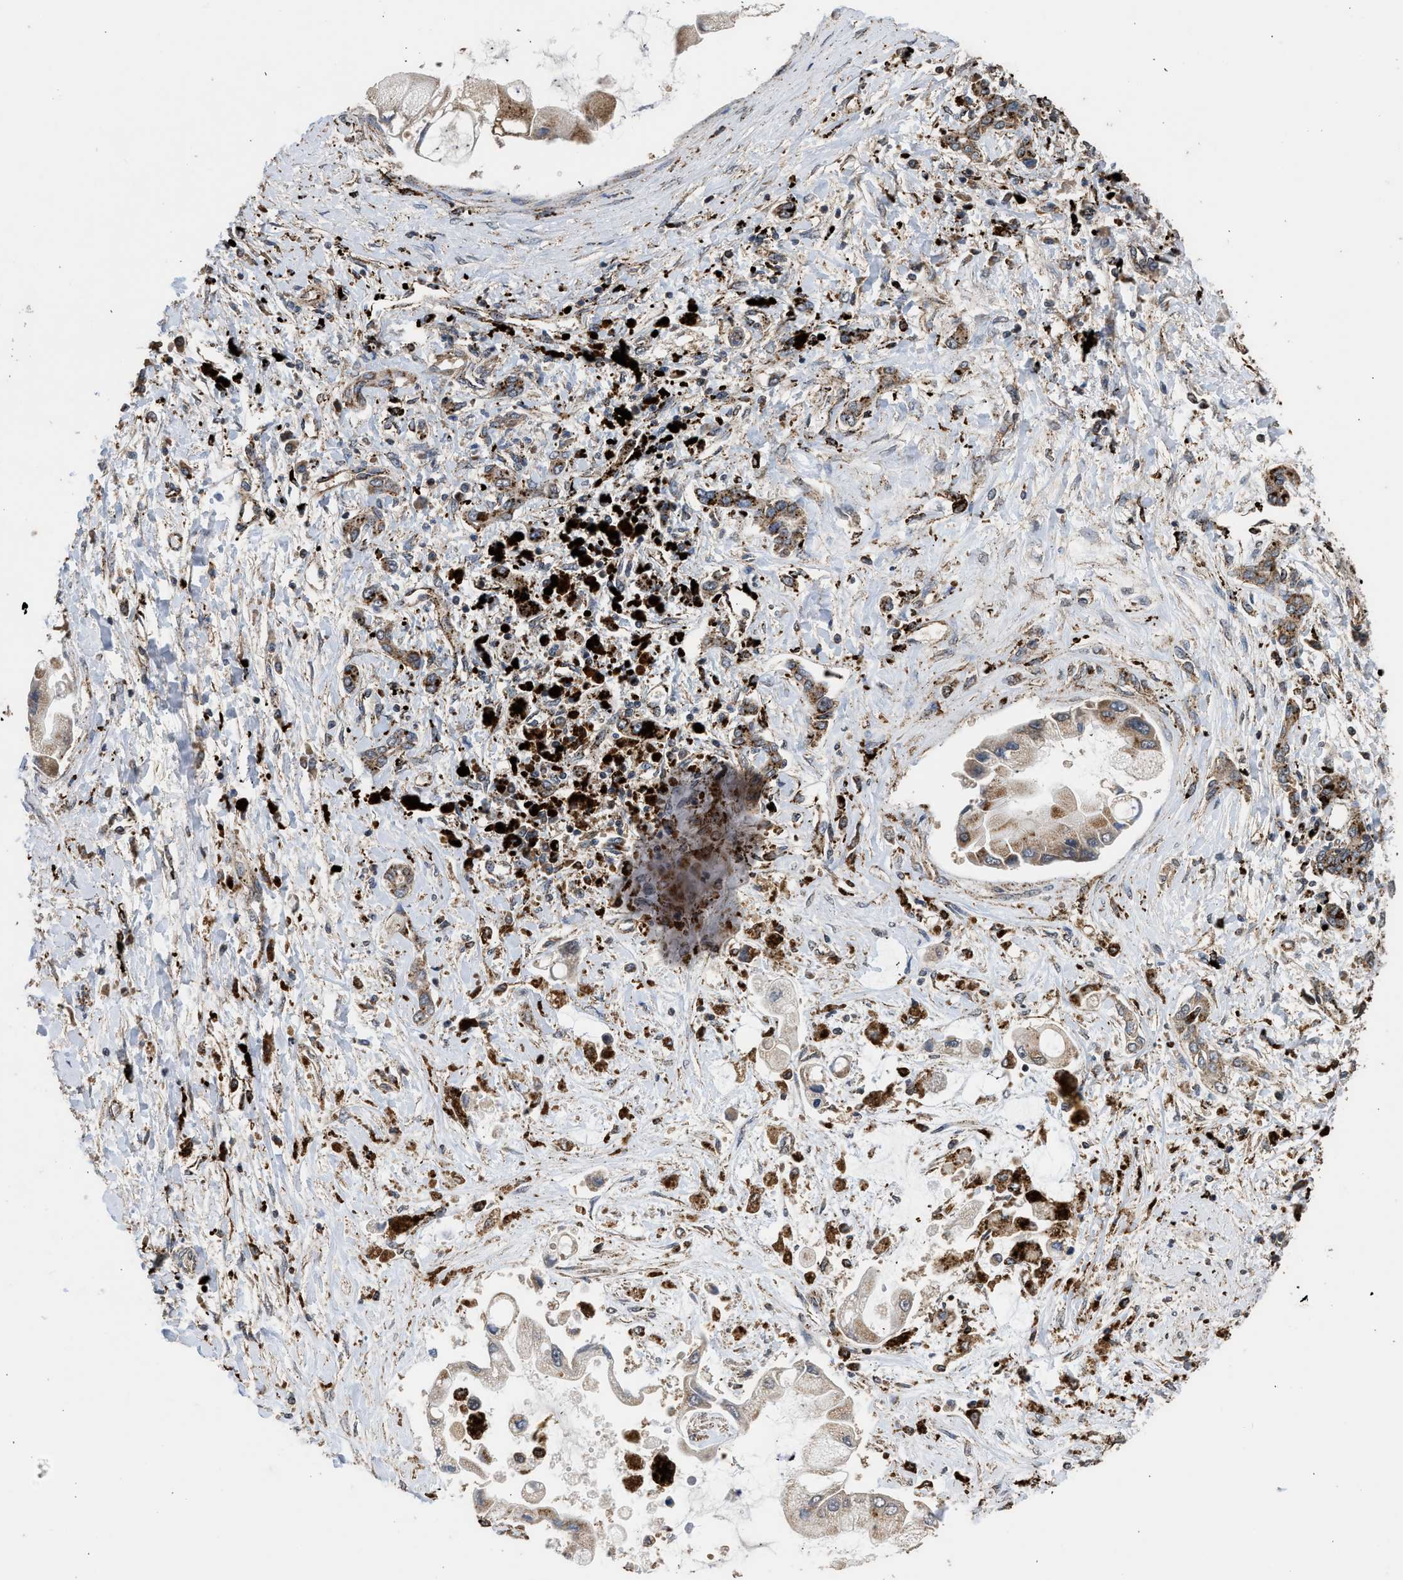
{"staining": {"intensity": "moderate", "quantity": ">75%", "location": "cytoplasmic/membranous"}, "tissue": "liver cancer", "cell_type": "Tumor cells", "image_type": "cancer", "snomed": [{"axis": "morphology", "description": "Cholangiocarcinoma"}, {"axis": "topography", "description": "Liver"}], "caption": "Immunohistochemical staining of human liver cancer (cholangiocarcinoma) demonstrates medium levels of moderate cytoplasmic/membranous staining in approximately >75% of tumor cells.", "gene": "CTSV", "patient": {"sex": "male", "age": 50}}